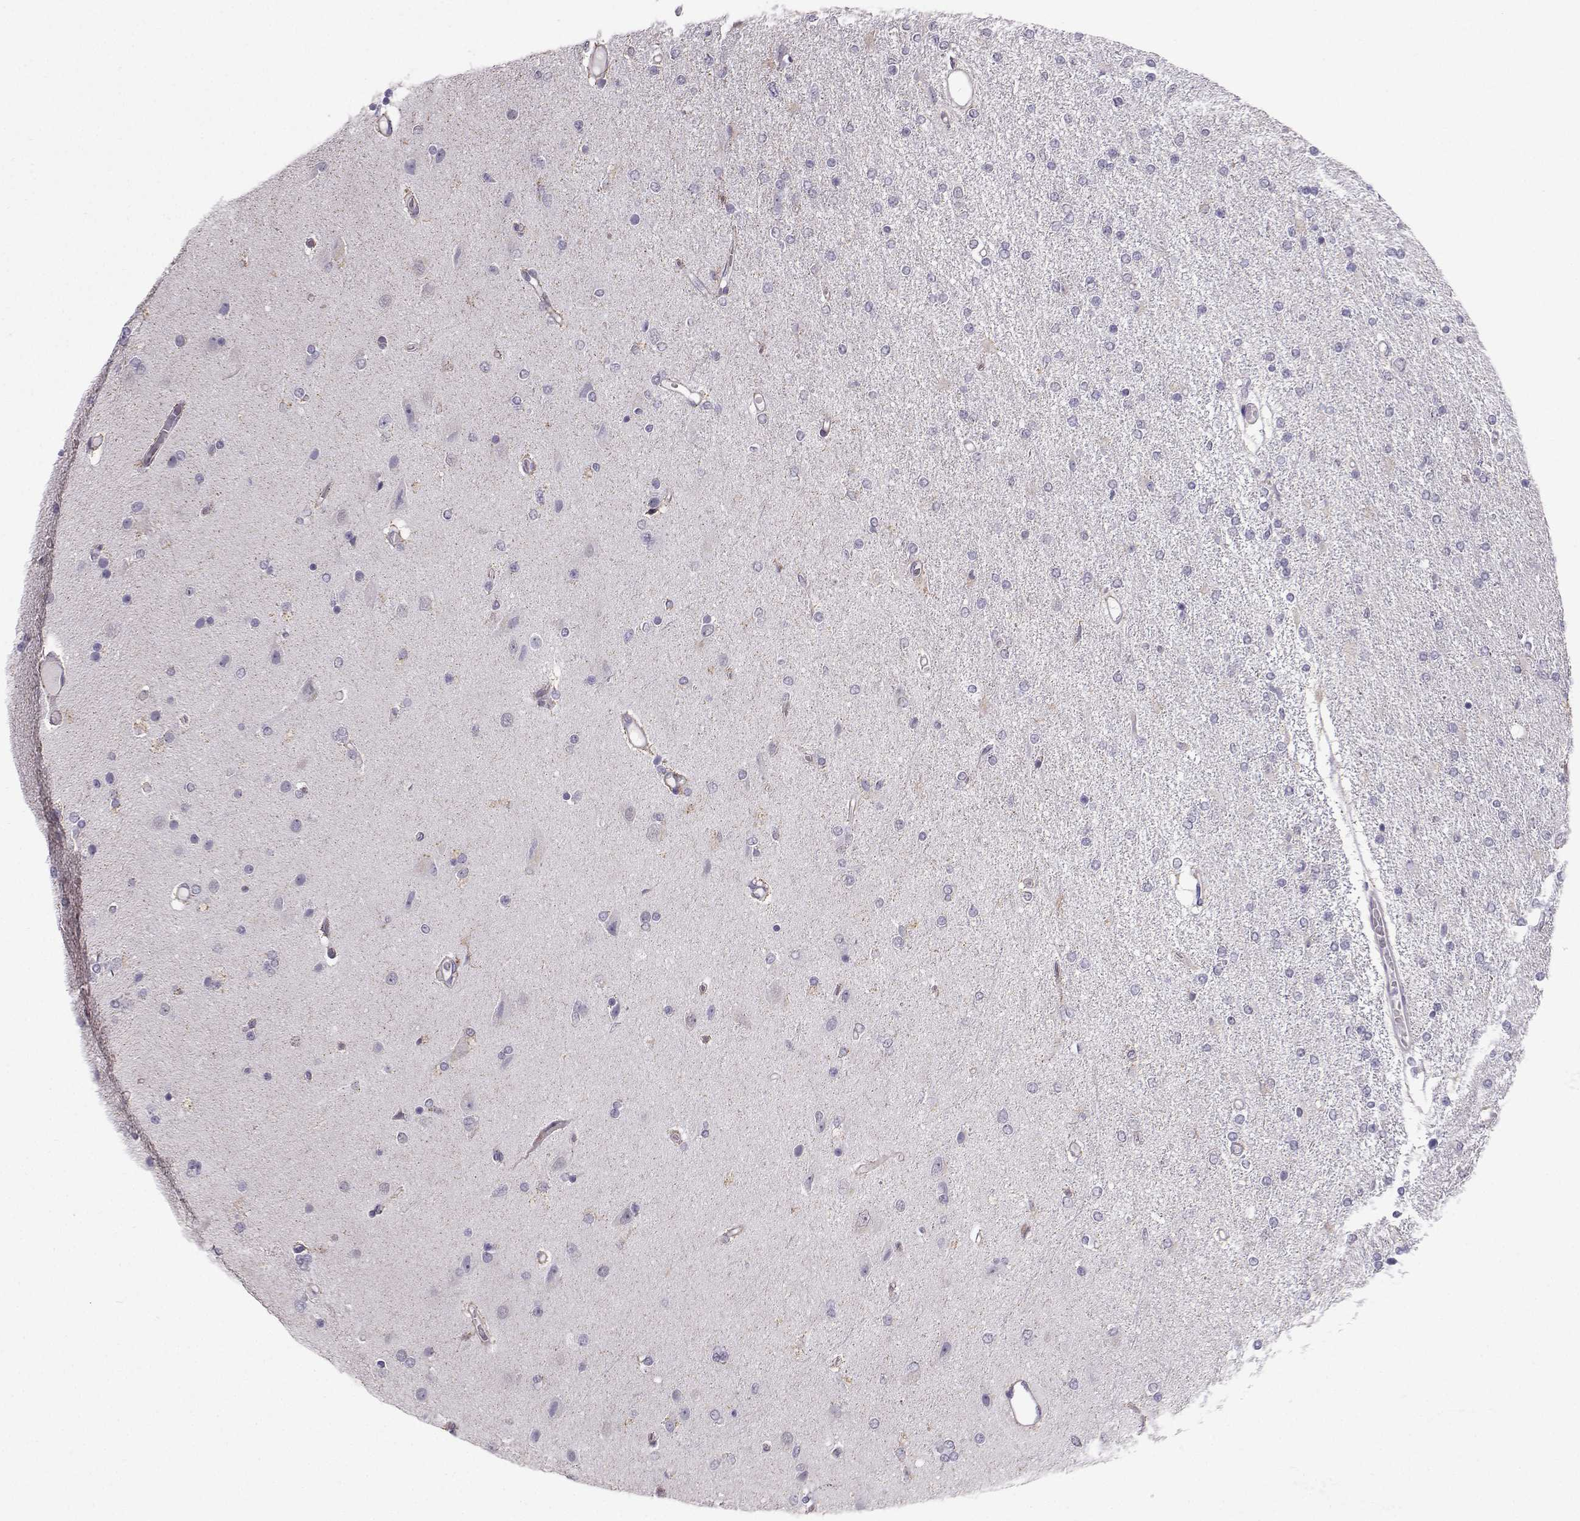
{"staining": {"intensity": "negative", "quantity": "none", "location": "none"}, "tissue": "glioma", "cell_type": "Tumor cells", "image_type": "cancer", "snomed": [{"axis": "morphology", "description": "Glioma, malignant, High grade"}, {"axis": "topography", "description": "Cerebral cortex"}], "caption": "Glioma was stained to show a protein in brown. There is no significant expression in tumor cells. The staining was performed using DAB to visualize the protein expression in brown, while the nuclei were stained in blue with hematoxylin (Magnification: 20x).", "gene": "TSPYL5", "patient": {"sex": "male", "age": 70}}